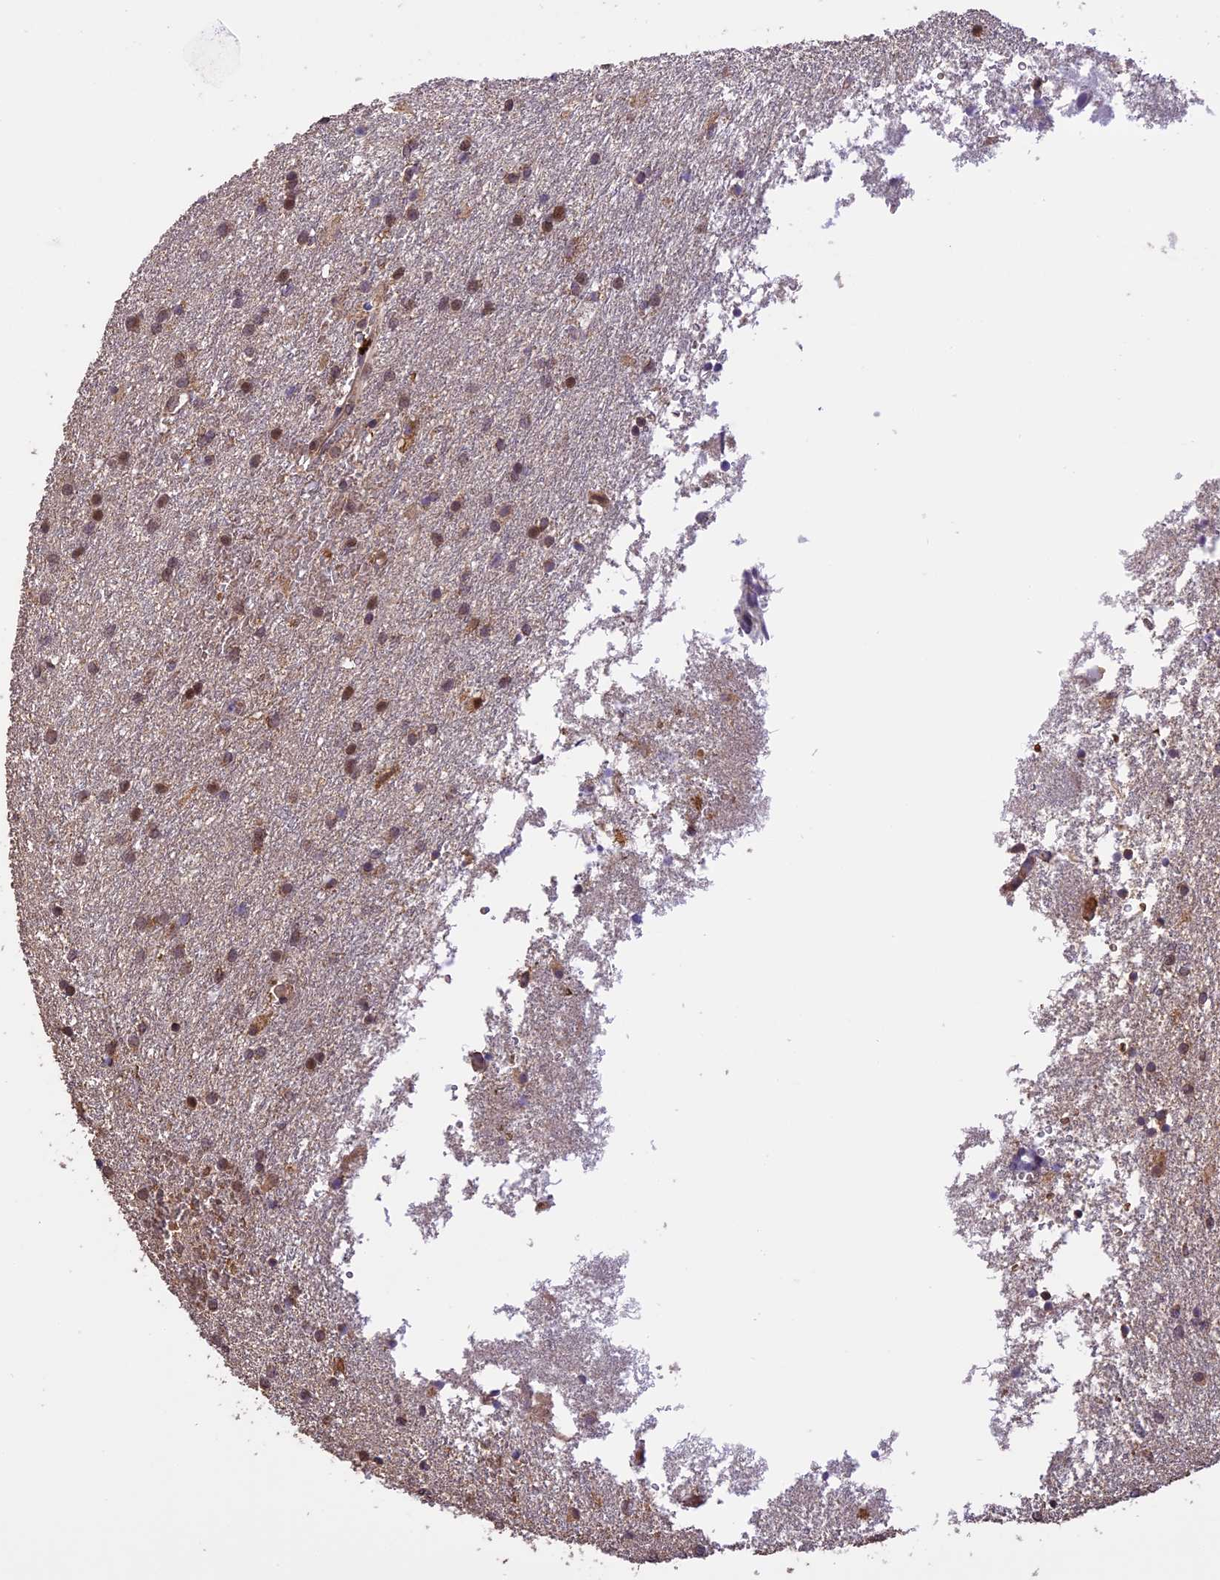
{"staining": {"intensity": "moderate", "quantity": "25%-75%", "location": "nuclear"}, "tissue": "glioma", "cell_type": "Tumor cells", "image_type": "cancer", "snomed": [{"axis": "morphology", "description": "Glioma, malignant, High grade"}, {"axis": "topography", "description": "Brain"}], "caption": "Glioma was stained to show a protein in brown. There is medium levels of moderate nuclear positivity in approximately 25%-75% of tumor cells.", "gene": "TIGD7", "patient": {"sex": "female", "age": 50}}